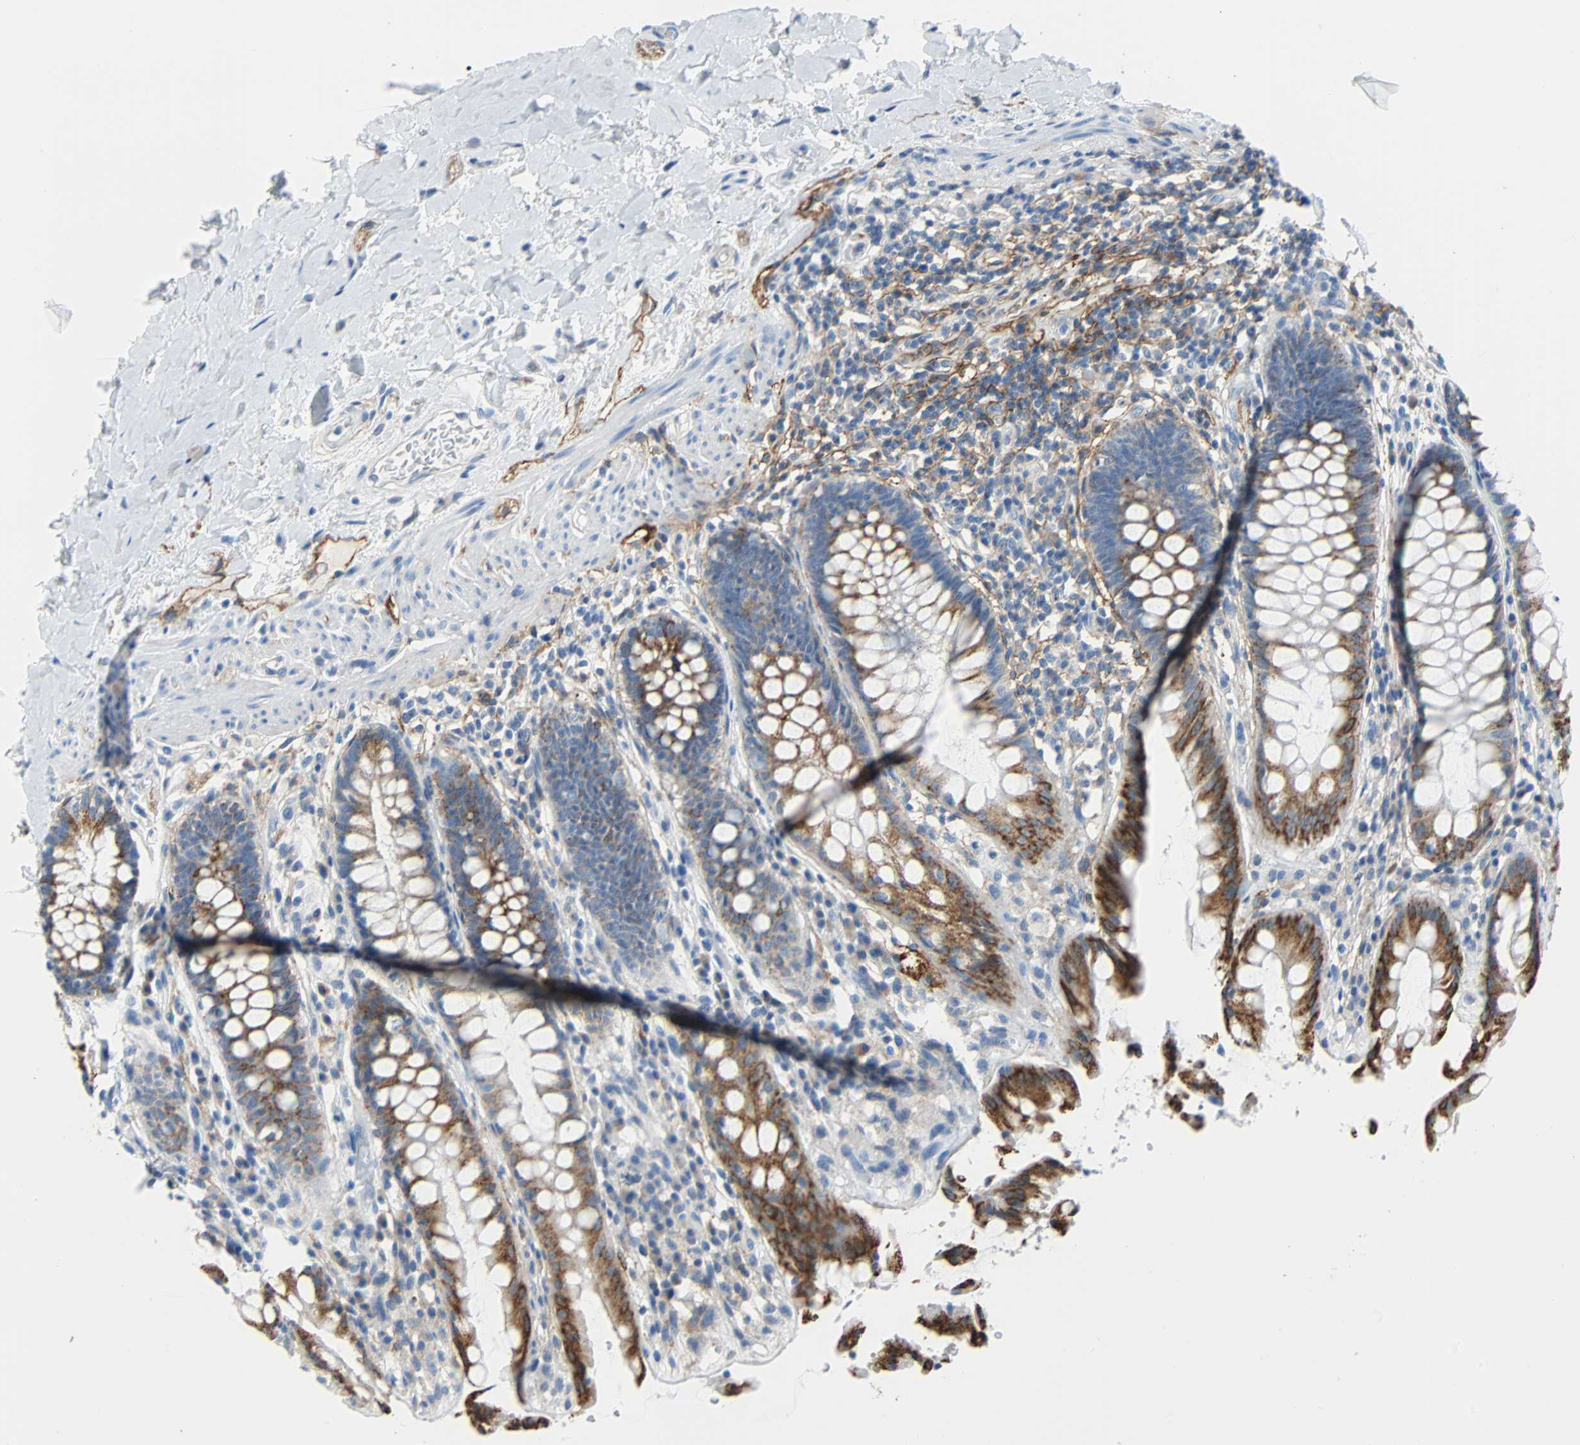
{"staining": {"intensity": "strong", "quantity": "25%-75%", "location": "cytoplasmic/membranous"}, "tissue": "rectum", "cell_type": "Glandular cells", "image_type": "normal", "snomed": [{"axis": "morphology", "description": "Normal tissue, NOS"}, {"axis": "topography", "description": "Rectum"}], "caption": "This is a histology image of immunohistochemistry (IHC) staining of normal rectum, which shows strong positivity in the cytoplasmic/membranous of glandular cells.", "gene": "PDPN", "patient": {"sex": "female", "age": 46}}